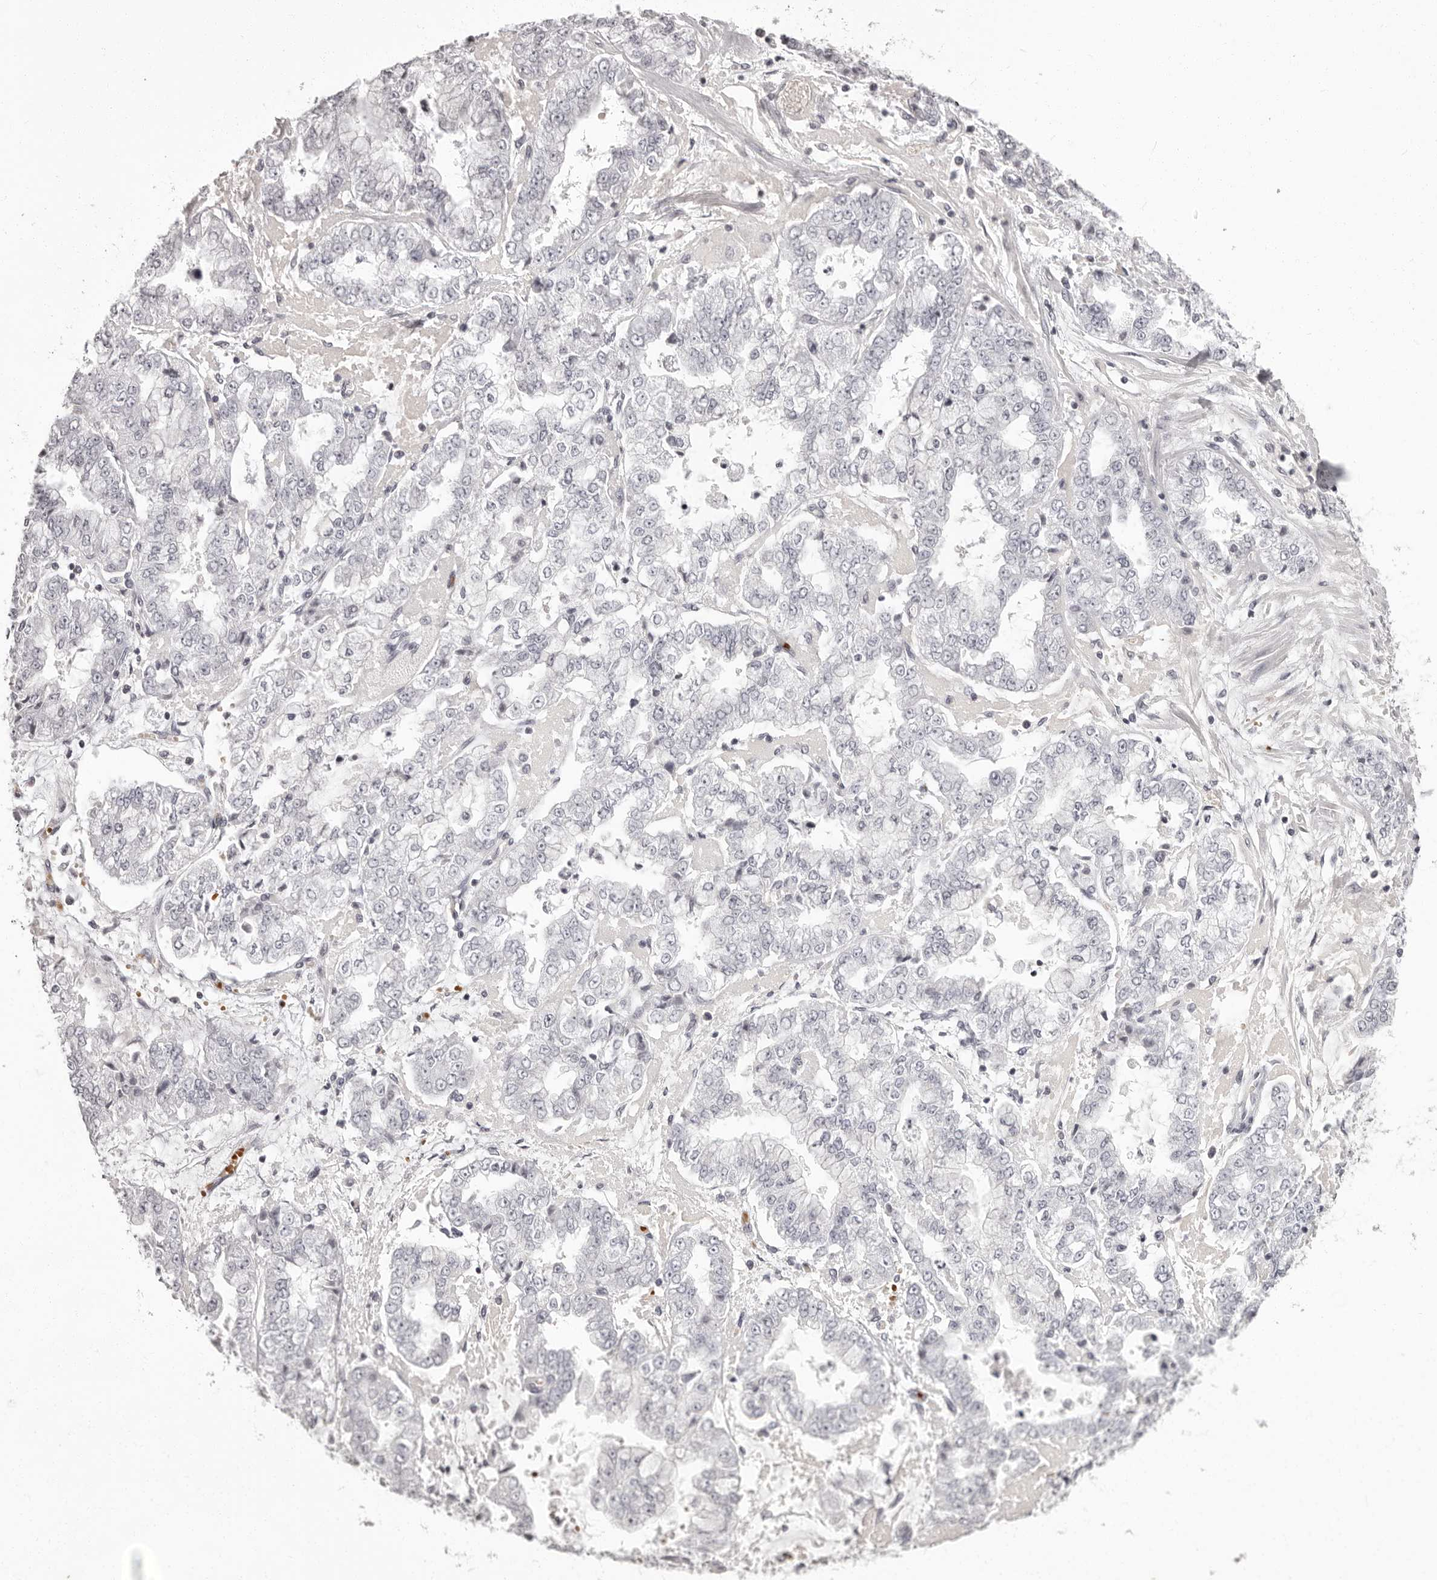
{"staining": {"intensity": "negative", "quantity": "none", "location": "none"}, "tissue": "stomach cancer", "cell_type": "Tumor cells", "image_type": "cancer", "snomed": [{"axis": "morphology", "description": "Adenocarcinoma, NOS"}, {"axis": "topography", "description": "Stomach"}], "caption": "Protein analysis of stomach cancer (adenocarcinoma) reveals no significant positivity in tumor cells. The staining is performed using DAB (3,3'-diaminobenzidine) brown chromogen with nuclei counter-stained in using hematoxylin.", "gene": "C8orf74", "patient": {"sex": "male", "age": 76}}